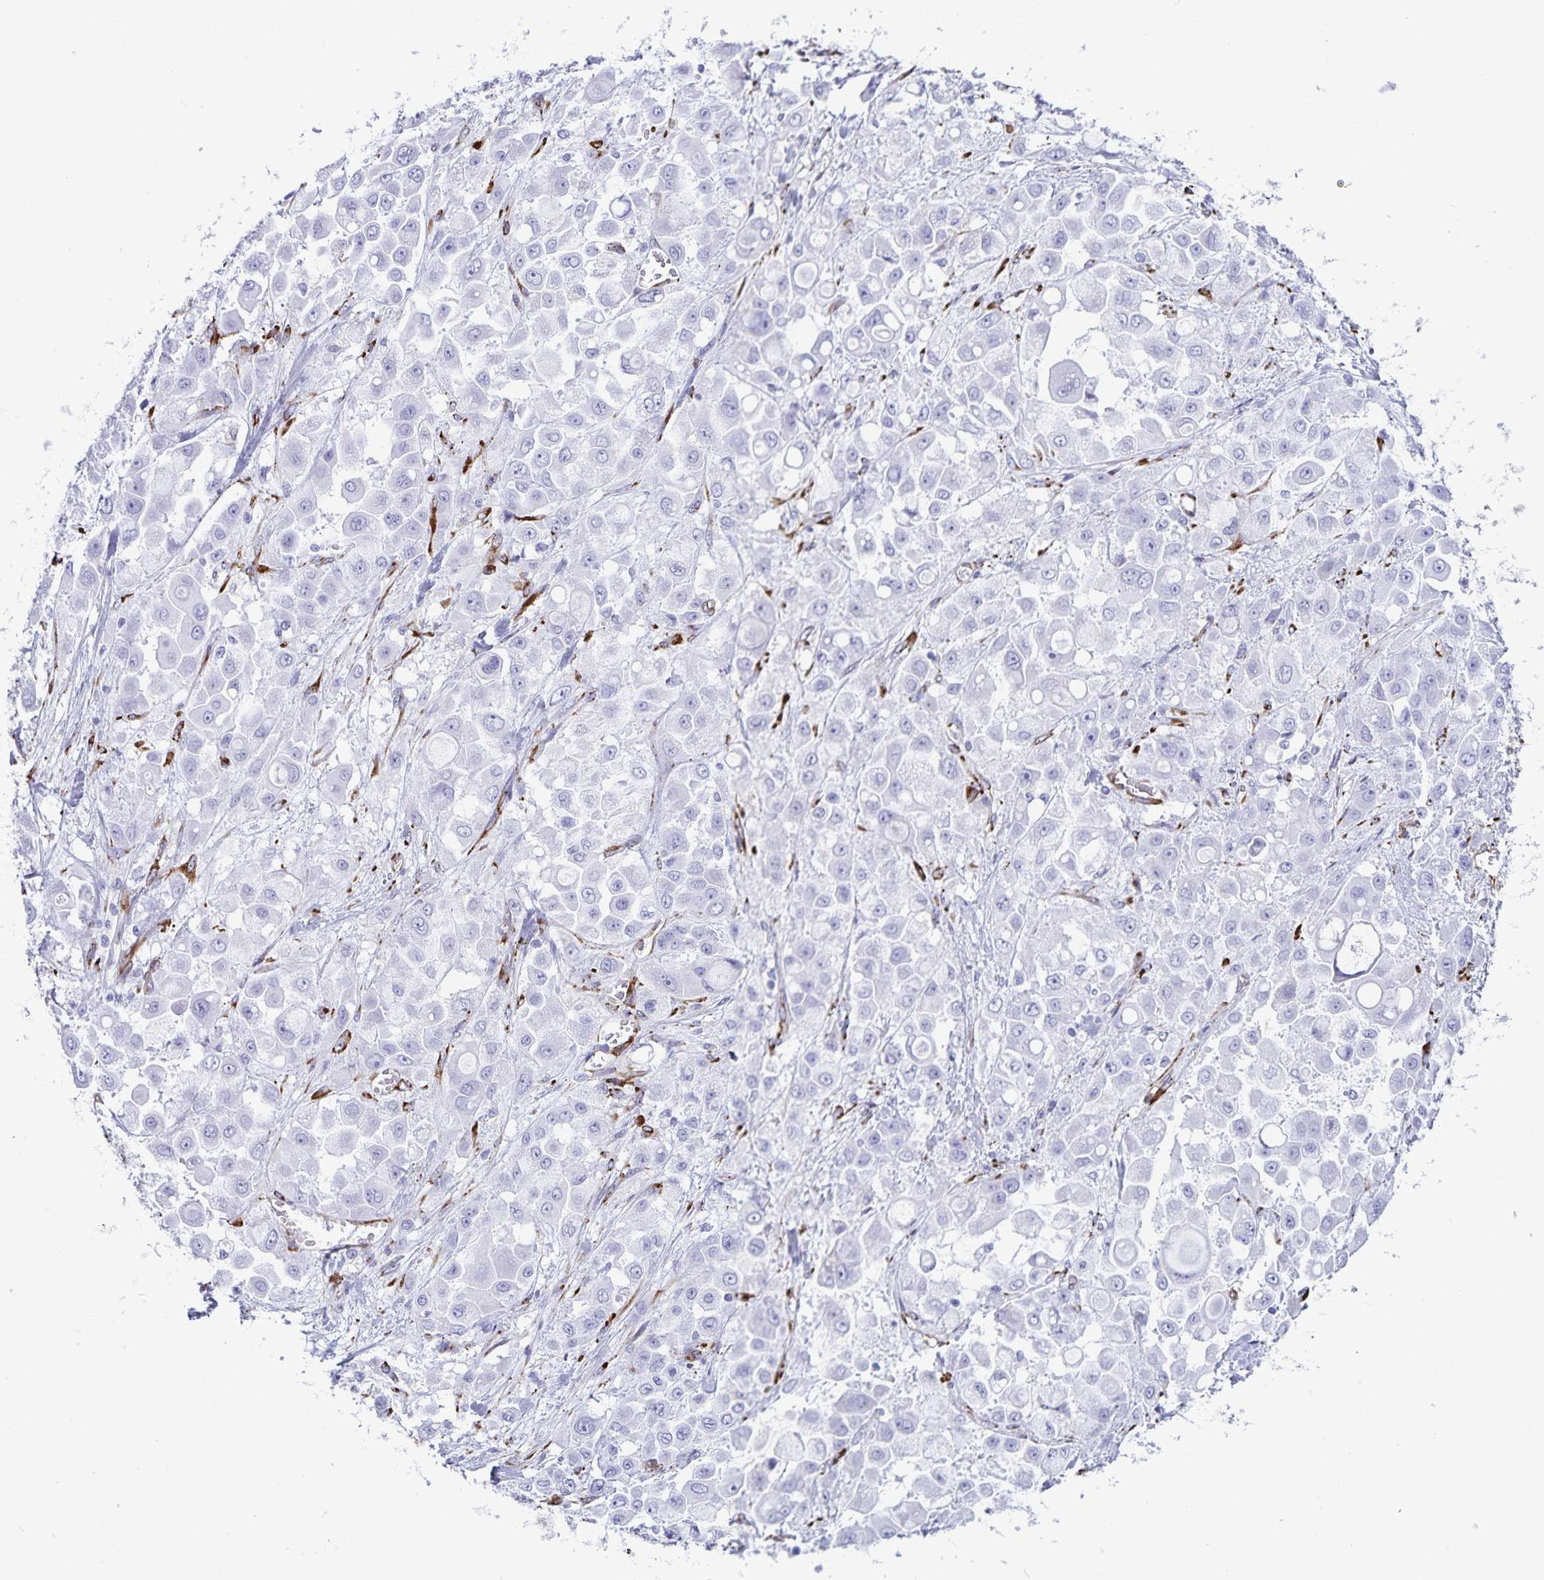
{"staining": {"intensity": "negative", "quantity": "none", "location": "none"}, "tissue": "stomach cancer", "cell_type": "Tumor cells", "image_type": "cancer", "snomed": [{"axis": "morphology", "description": "Adenocarcinoma, NOS"}, {"axis": "topography", "description": "Stomach"}], "caption": "Protein analysis of stomach cancer exhibits no significant expression in tumor cells.", "gene": "RCN1", "patient": {"sex": "female", "age": 76}}